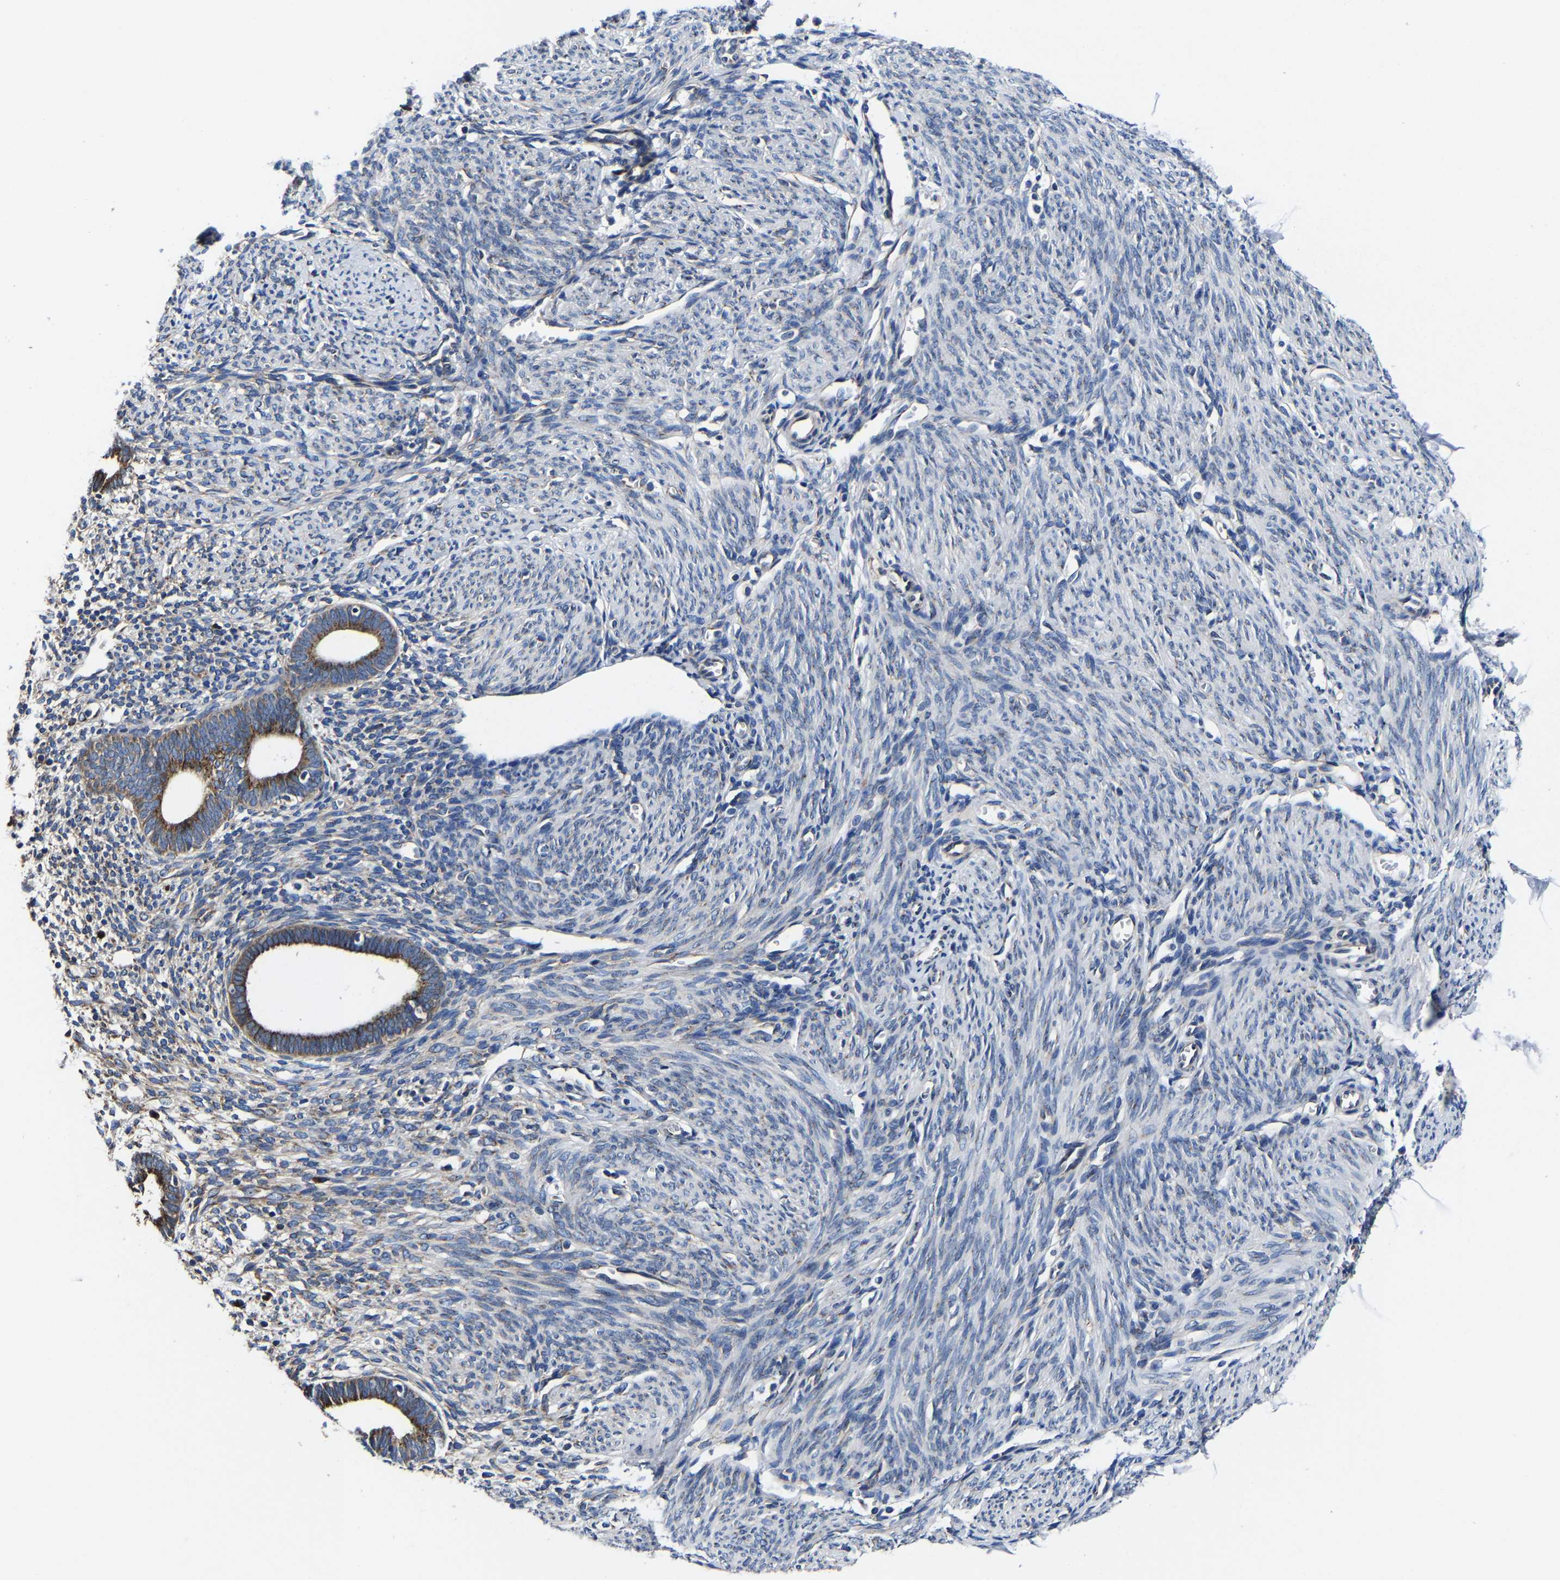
{"staining": {"intensity": "weak", "quantity": "<25%", "location": "cytoplasmic/membranous"}, "tissue": "endometrium", "cell_type": "Cells in endometrial stroma", "image_type": "normal", "snomed": [{"axis": "morphology", "description": "Normal tissue, NOS"}, {"axis": "morphology", "description": "Adenocarcinoma, NOS"}, {"axis": "topography", "description": "Endometrium"}], "caption": "IHC photomicrograph of unremarkable endometrium: human endometrium stained with DAB reveals no significant protein expression in cells in endometrial stroma. (Stains: DAB IHC with hematoxylin counter stain, Microscopy: brightfield microscopy at high magnification).", "gene": "EBAG9", "patient": {"sex": "female", "age": 57}}